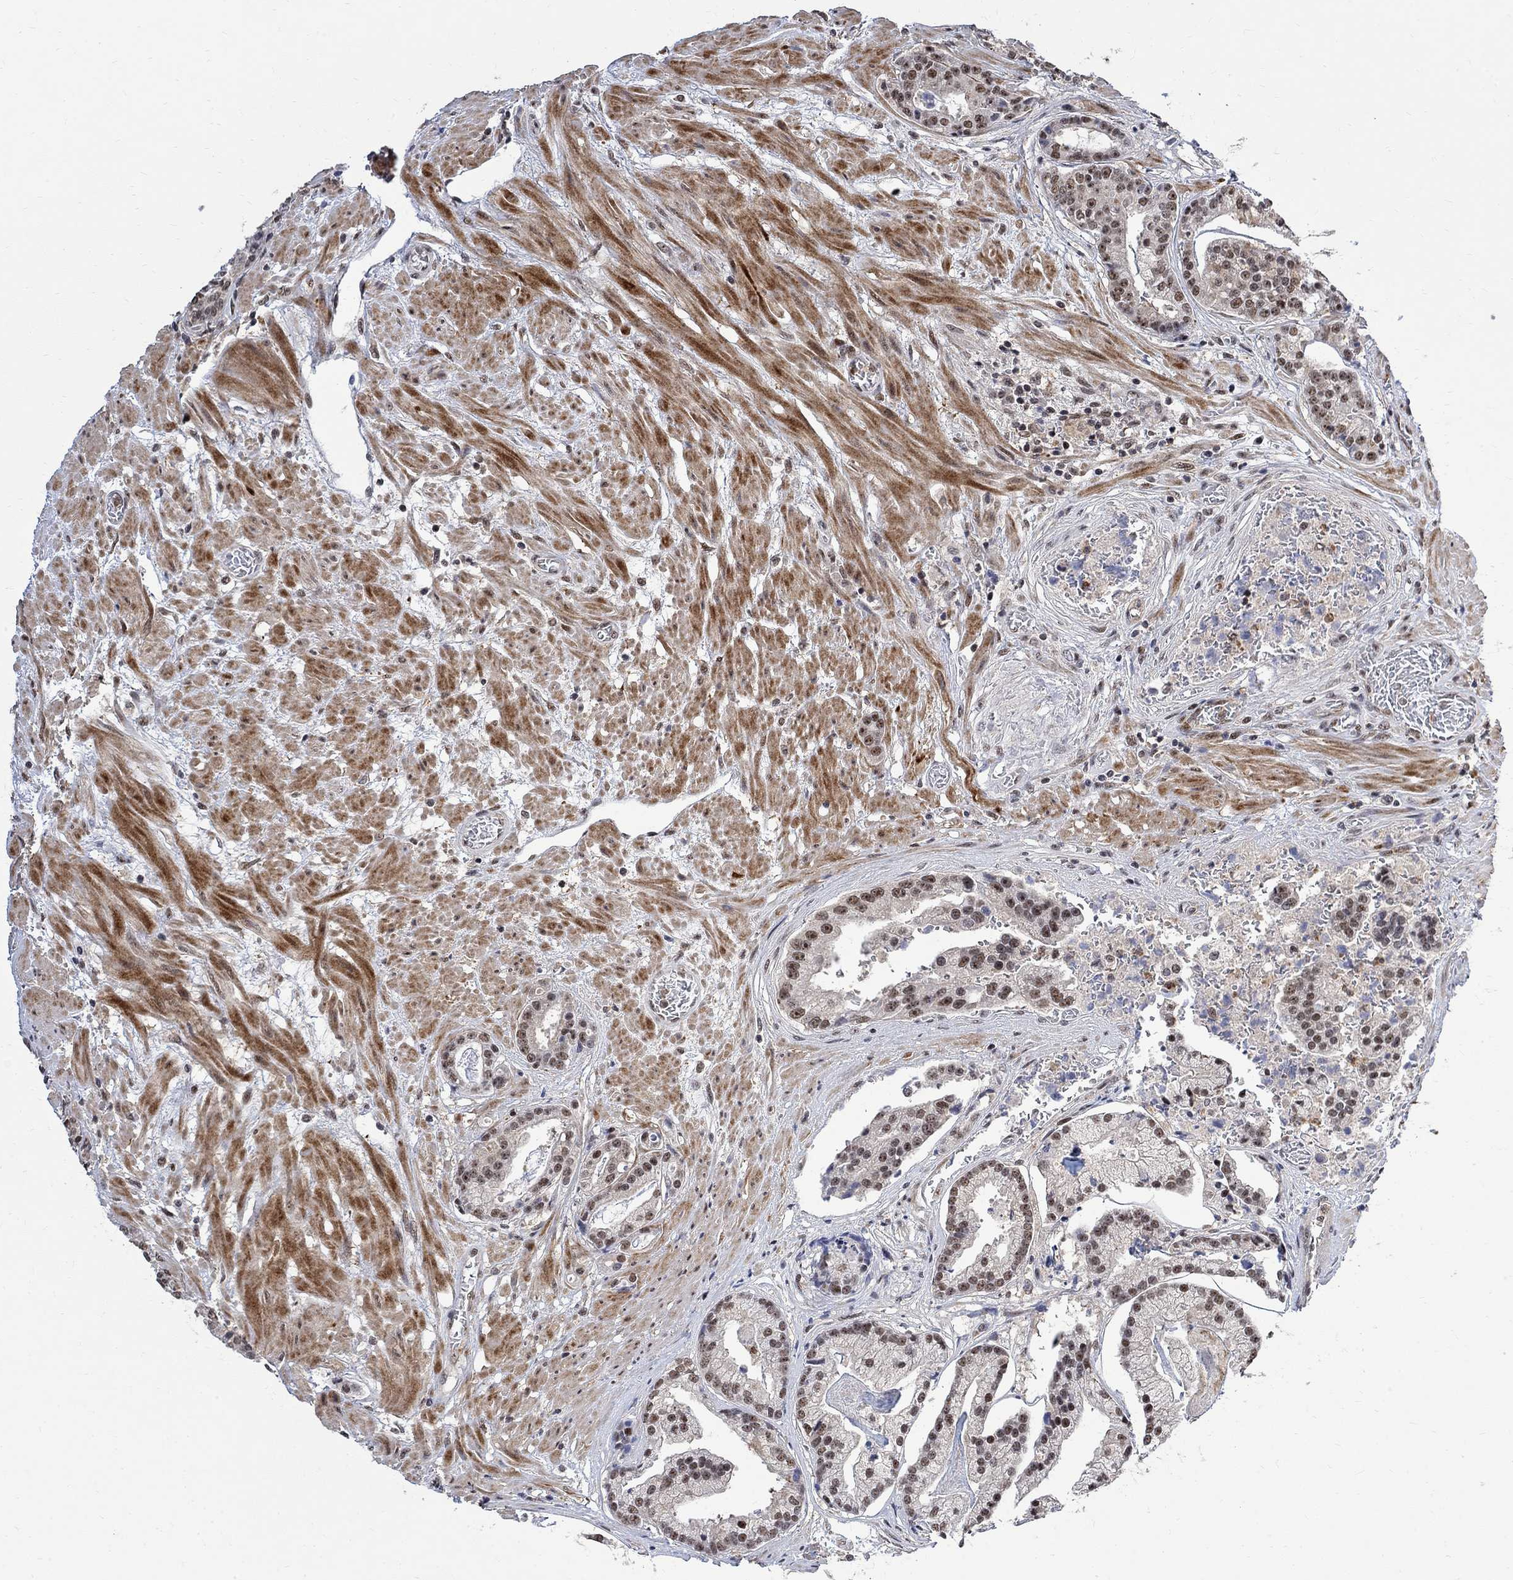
{"staining": {"intensity": "moderate", "quantity": ">75%", "location": "nuclear"}, "tissue": "prostate cancer", "cell_type": "Tumor cells", "image_type": "cancer", "snomed": [{"axis": "morphology", "description": "Adenocarcinoma, NOS"}, {"axis": "topography", "description": "Prostate and seminal vesicle, NOS"}, {"axis": "topography", "description": "Prostate"}], "caption": "This image demonstrates immunohistochemistry (IHC) staining of adenocarcinoma (prostate), with medium moderate nuclear staining in about >75% of tumor cells.", "gene": "E4F1", "patient": {"sex": "male", "age": 44}}